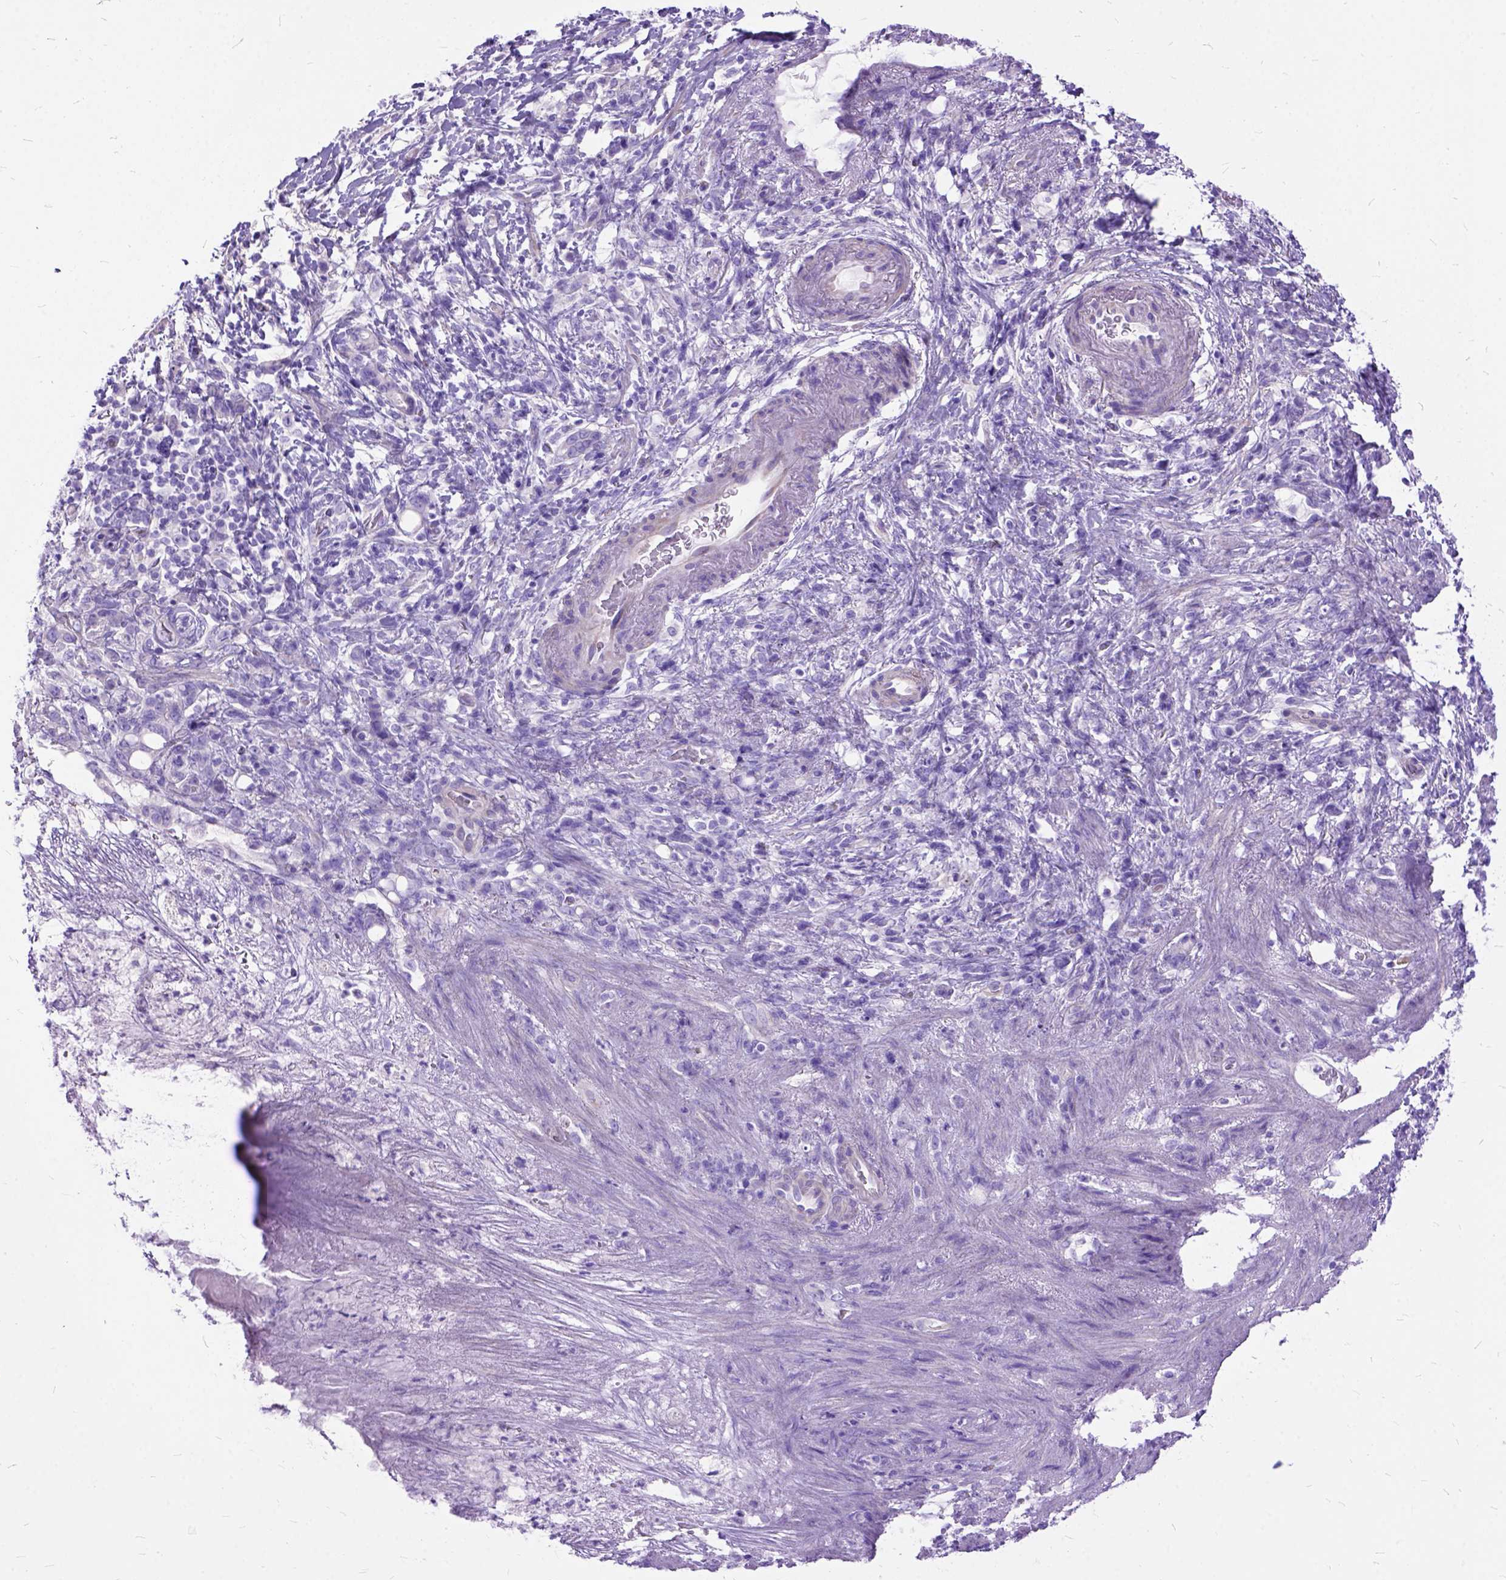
{"staining": {"intensity": "negative", "quantity": "none", "location": "none"}, "tissue": "stomach cancer", "cell_type": "Tumor cells", "image_type": "cancer", "snomed": [{"axis": "morphology", "description": "Adenocarcinoma, NOS"}, {"axis": "topography", "description": "Stomach"}], "caption": "This is a histopathology image of immunohistochemistry (IHC) staining of stomach adenocarcinoma, which shows no expression in tumor cells.", "gene": "ARL9", "patient": {"sex": "female", "age": 84}}